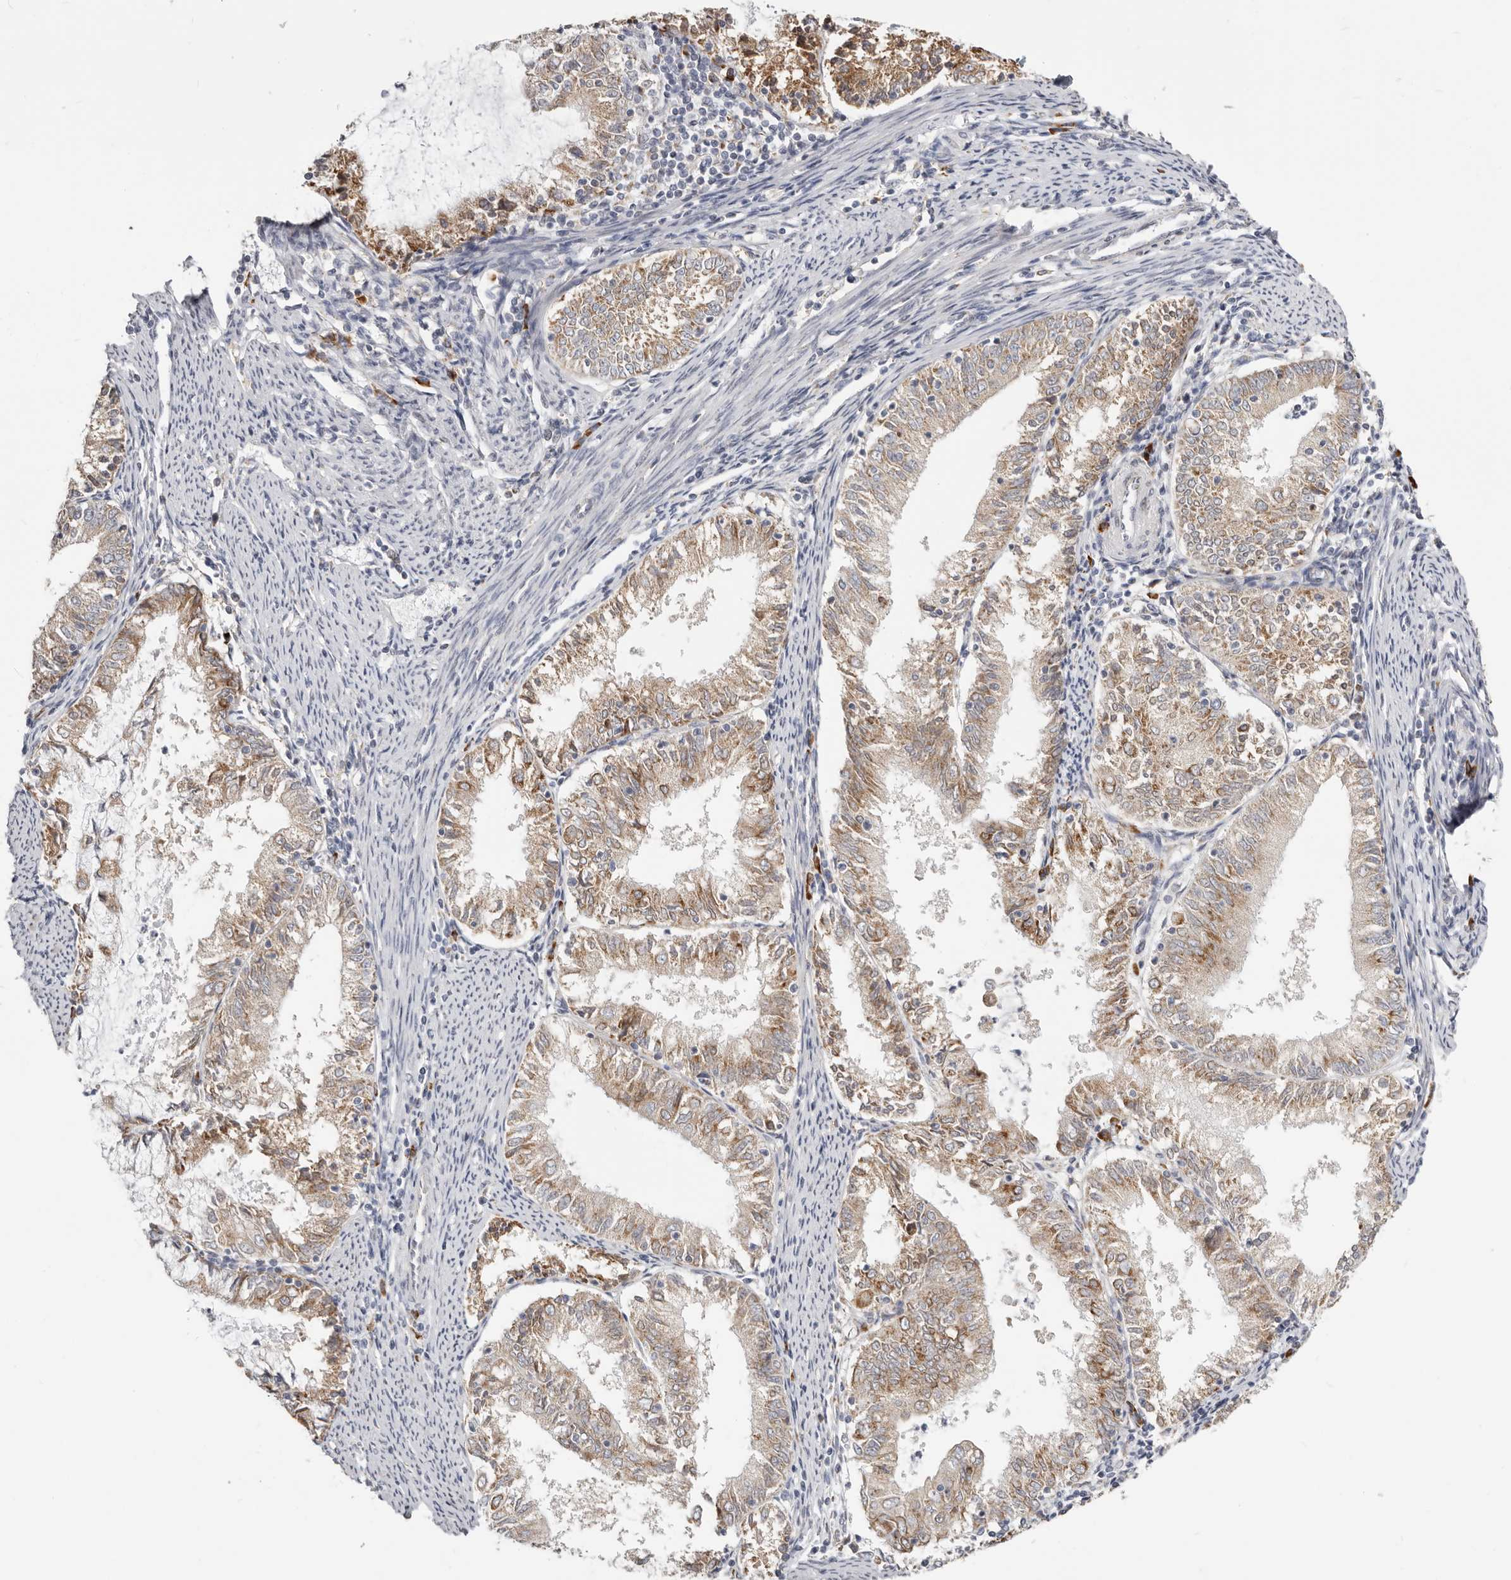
{"staining": {"intensity": "moderate", "quantity": "25%-75%", "location": "cytoplasmic/membranous"}, "tissue": "endometrial cancer", "cell_type": "Tumor cells", "image_type": "cancer", "snomed": [{"axis": "morphology", "description": "Adenocarcinoma, NOS"}, {"axis": "topography", "description": "Endometrium"}], "caption": "IHC micrograph of neoplastic tissue: human endometrial cancer stained using IHC exhibits medium levels of moderate protein expression localized specifically in the cytoplasmic/membranous of tumor cells, appearing as a cytoplasmic/membranous brown color.", "gene": "IL32", "patient": {"sex": "female", "age": 57}}